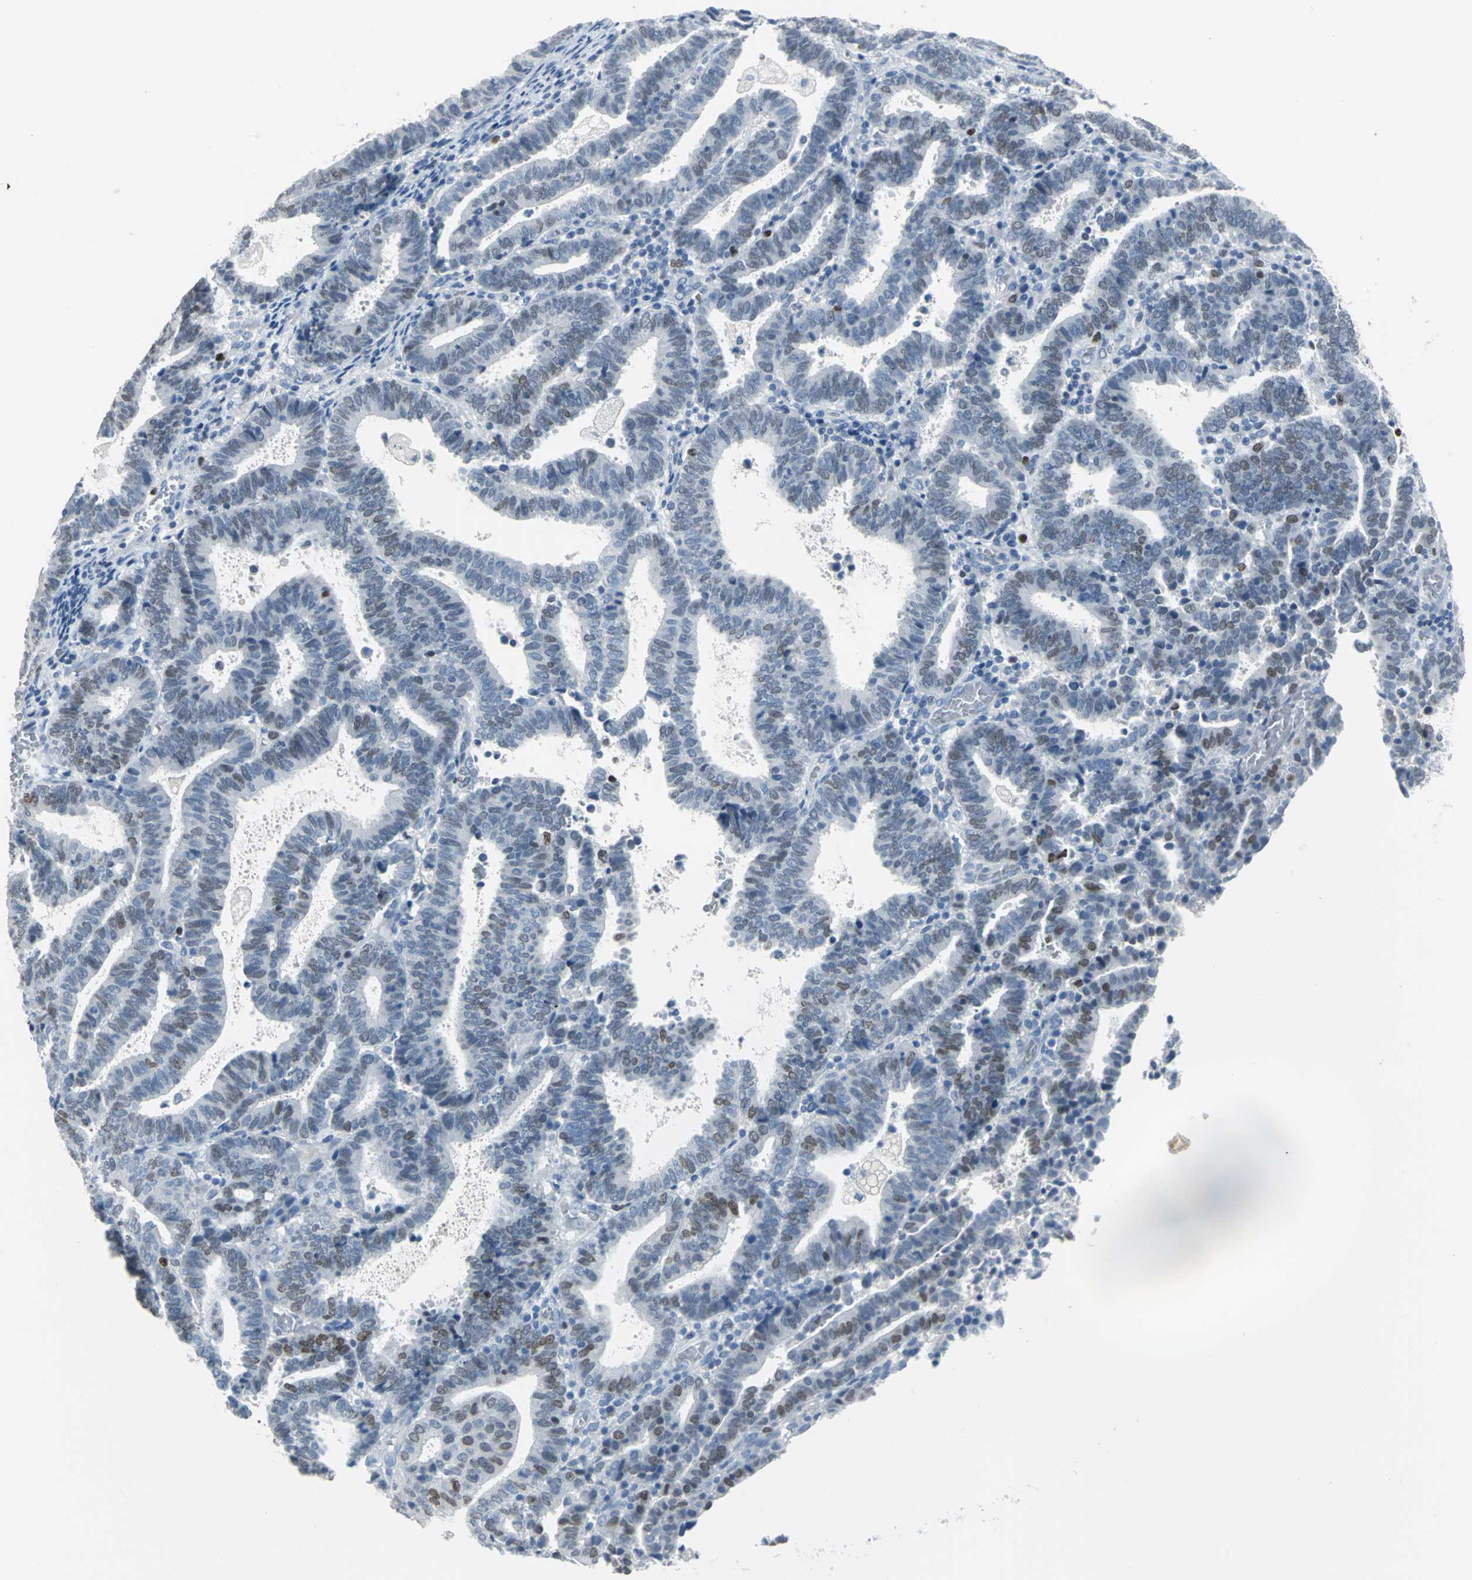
{"staining": {"intensity": "moderate", "quantity": "25%-75%", "location": "nuclear"}, "tissue": "endometrial cancer", "cell_type": "Tumor cells", "image_type": "cancer", "snomed": [{"axis": "morphology", "description": "Adenocarcinoma, NOS"}, {"axis": "topography", "description": "Uterus"}], "caption": "Brown immunohistochemical staining in adenocarcinoma (endometrial) demonstrates moderate nuclear expression in about 25%-75% of tumor cells.", "gene": "MCM3", "patient": {"sex": "female", "age": 83}}